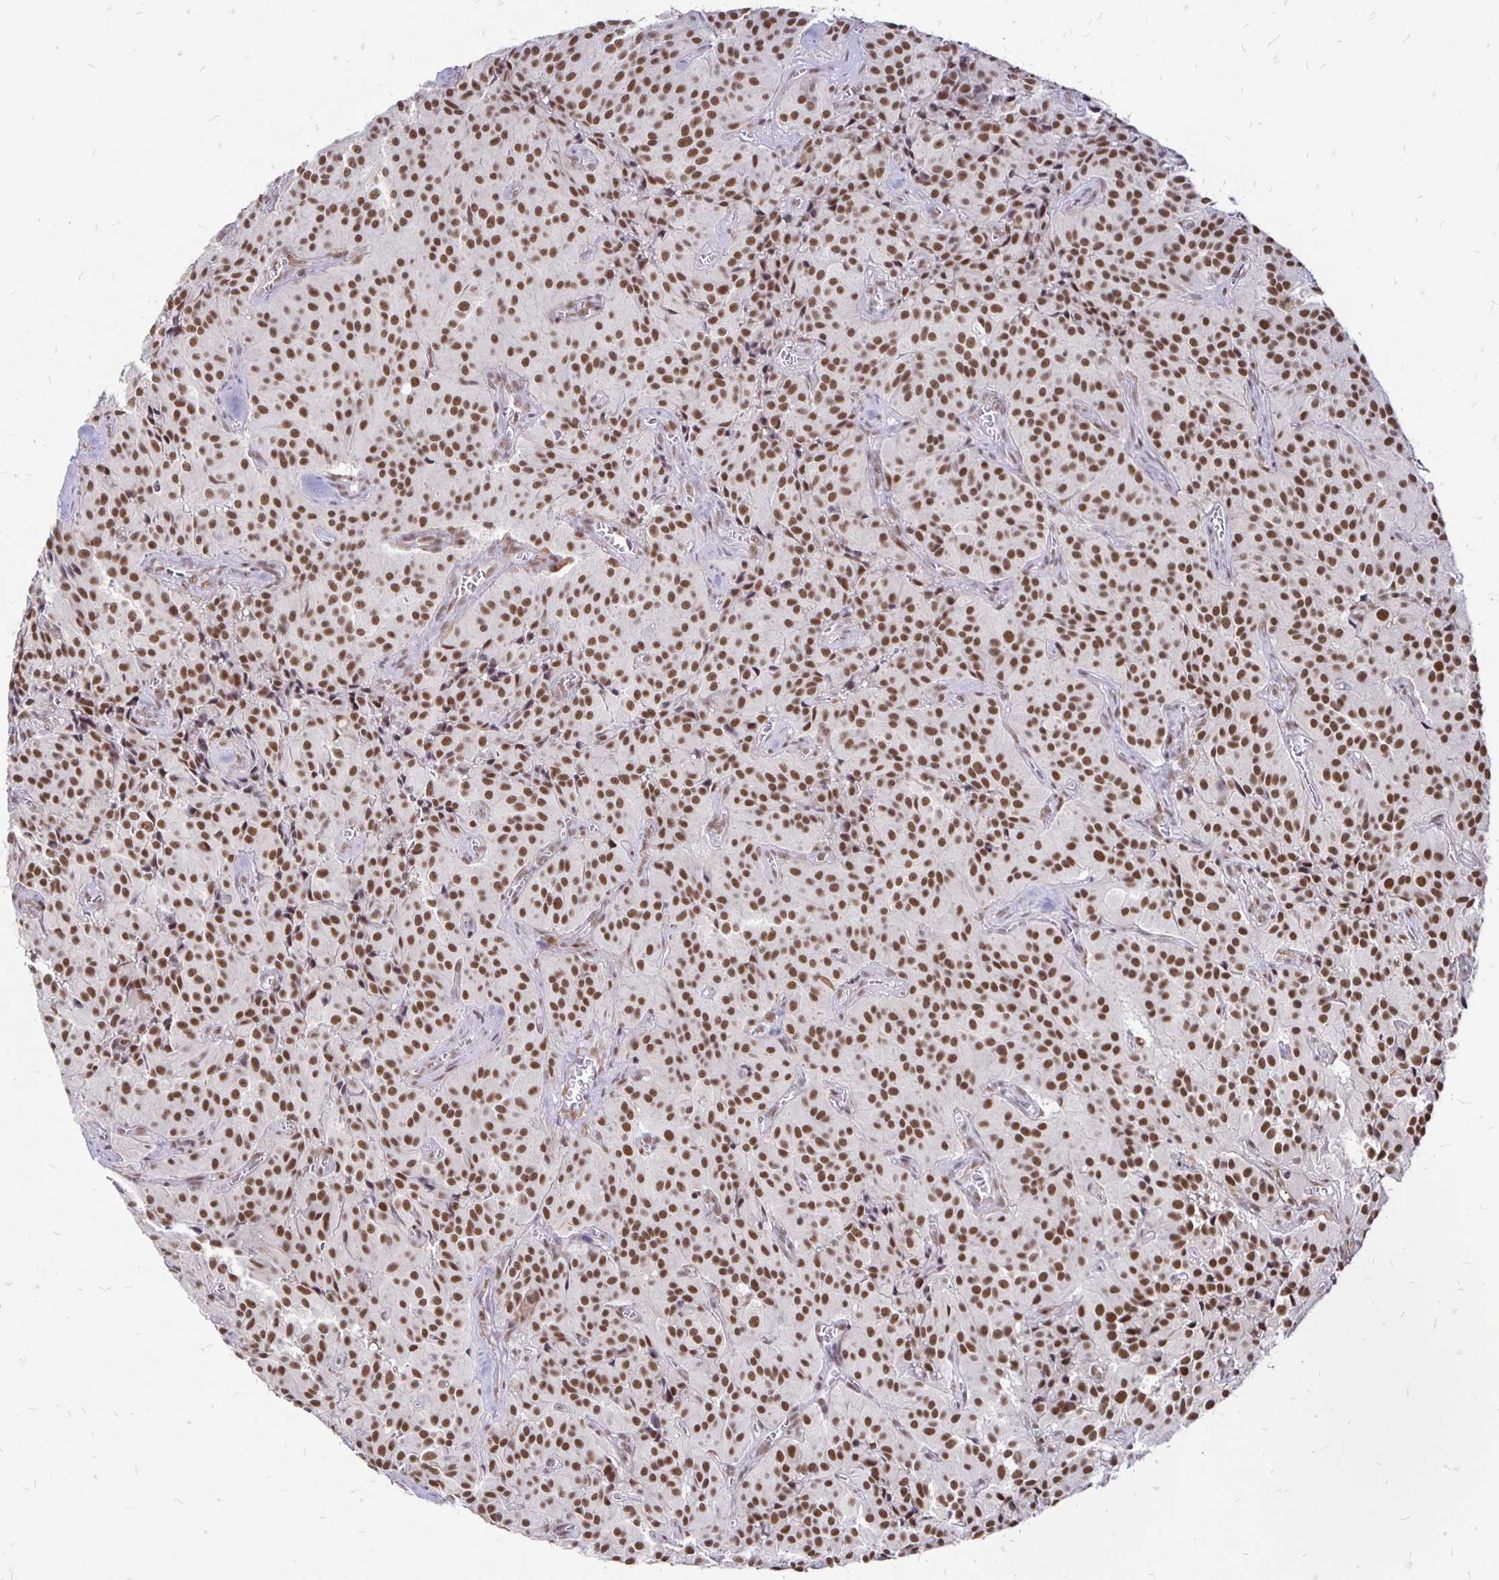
{"staining": {"intensity": "moderate", "quantity": ">75%", "location": "nuclear"}, "tissue": "glioma", "cell_type": "Tumor cells", "image_type": "cancer", "snomed": [{"axis": "morphology", "description": "Glioma, malignant, Low grade"}, {"axis": "topography", "description": "Brain"}], "caption": "Immunohistochemical staining of human glioma reveals moderate nuclear protein expression in about >75% of tumor cells.", "gene": "SIN3A", "patient": {"sex": "male", "age": 42}}